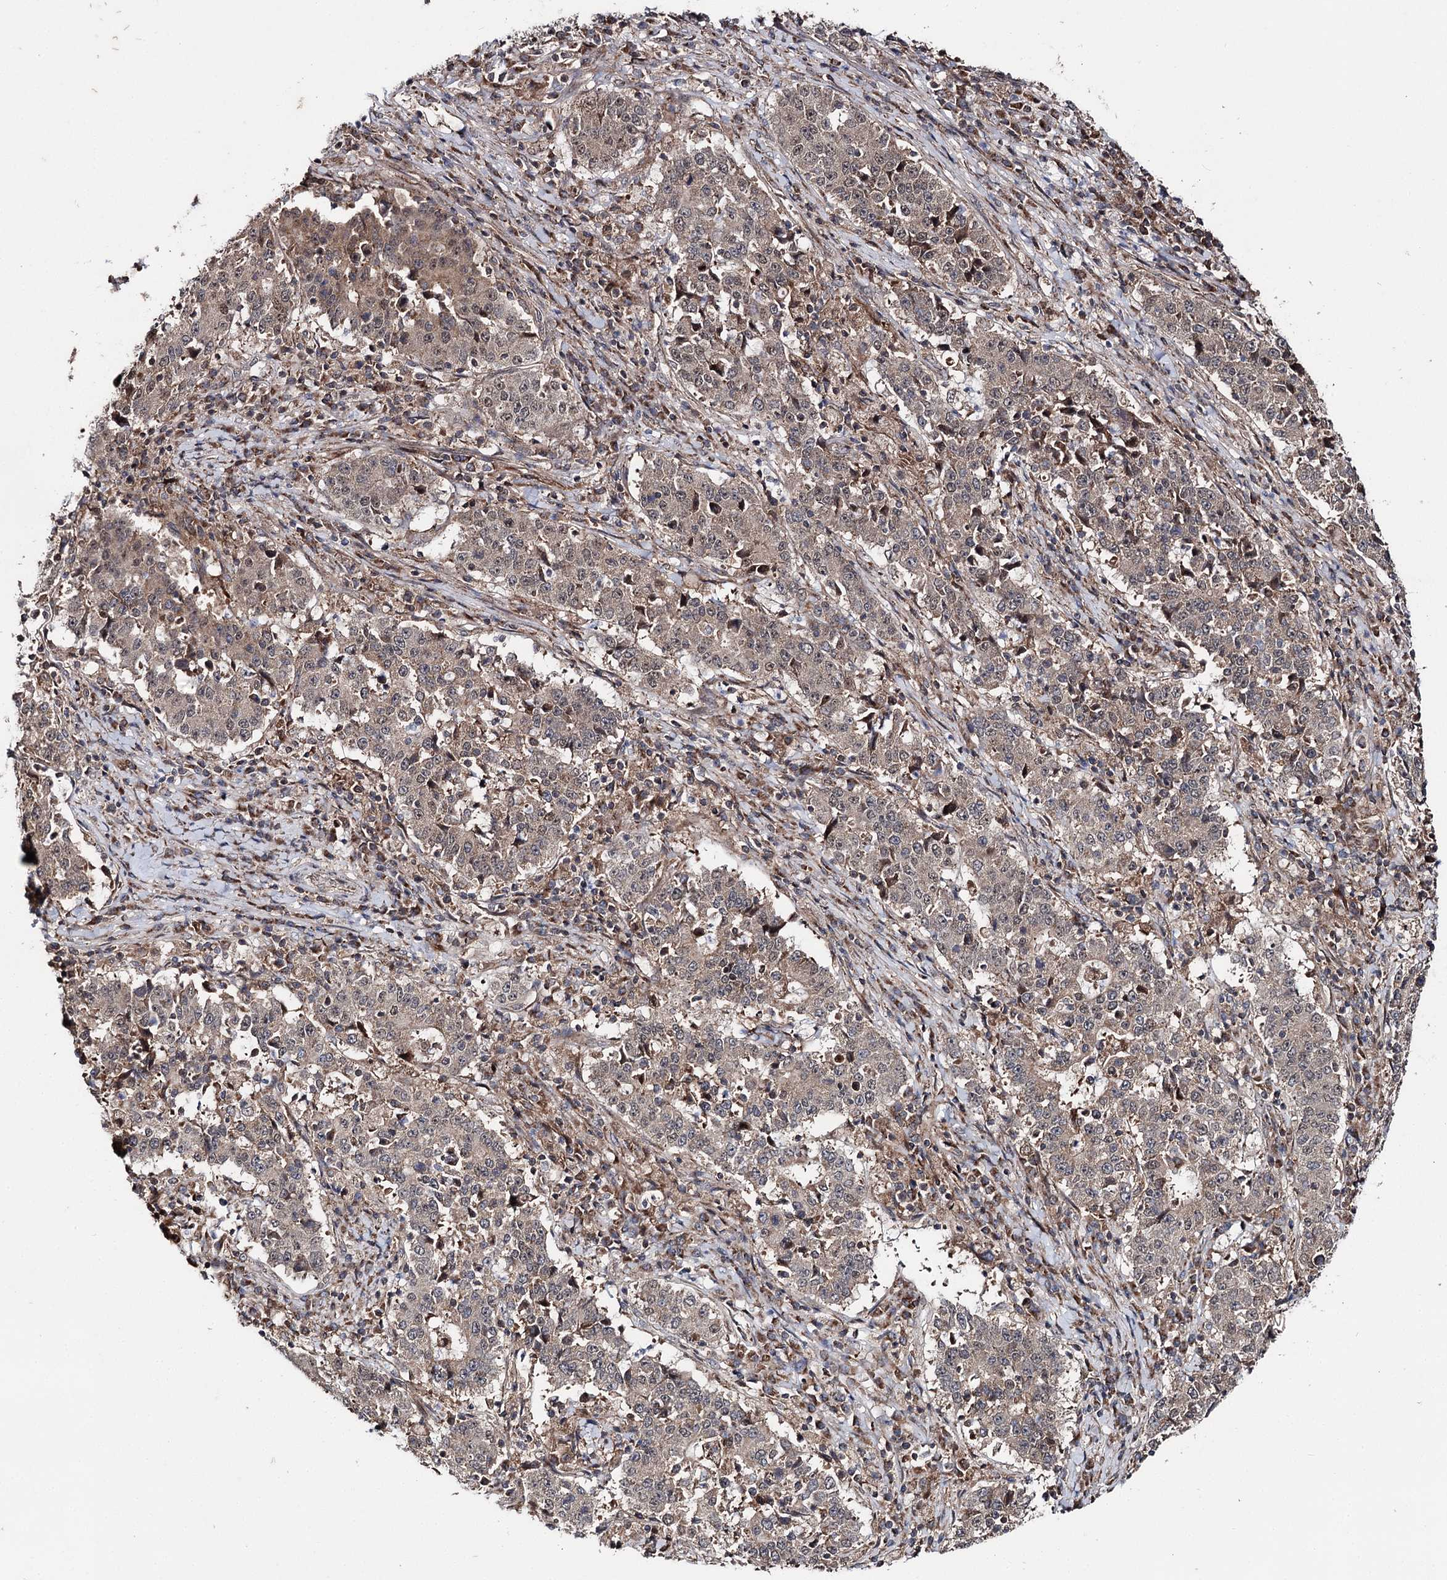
{"staining": {"intensity": "weak", "quantity": ">75%", "location": "cytoplasmic/membranous"}, "tissue": "stomach cancer", "cell_type": "Tumor cells", "image_type": "cancer", "snomed": [{"axis": "morphology", "description": "Adenocarcinoma, NOS"}, {"axis": "topography", "description": "Stomach"}], "caption": "IHC of adenocarcinoma (stomach) reveals low levels of weak cytoplasmic/membranous positivity in about >75% of tumor cells.", "gene": "MINDY3", "patient": {"sex": "male", "age": 59}}